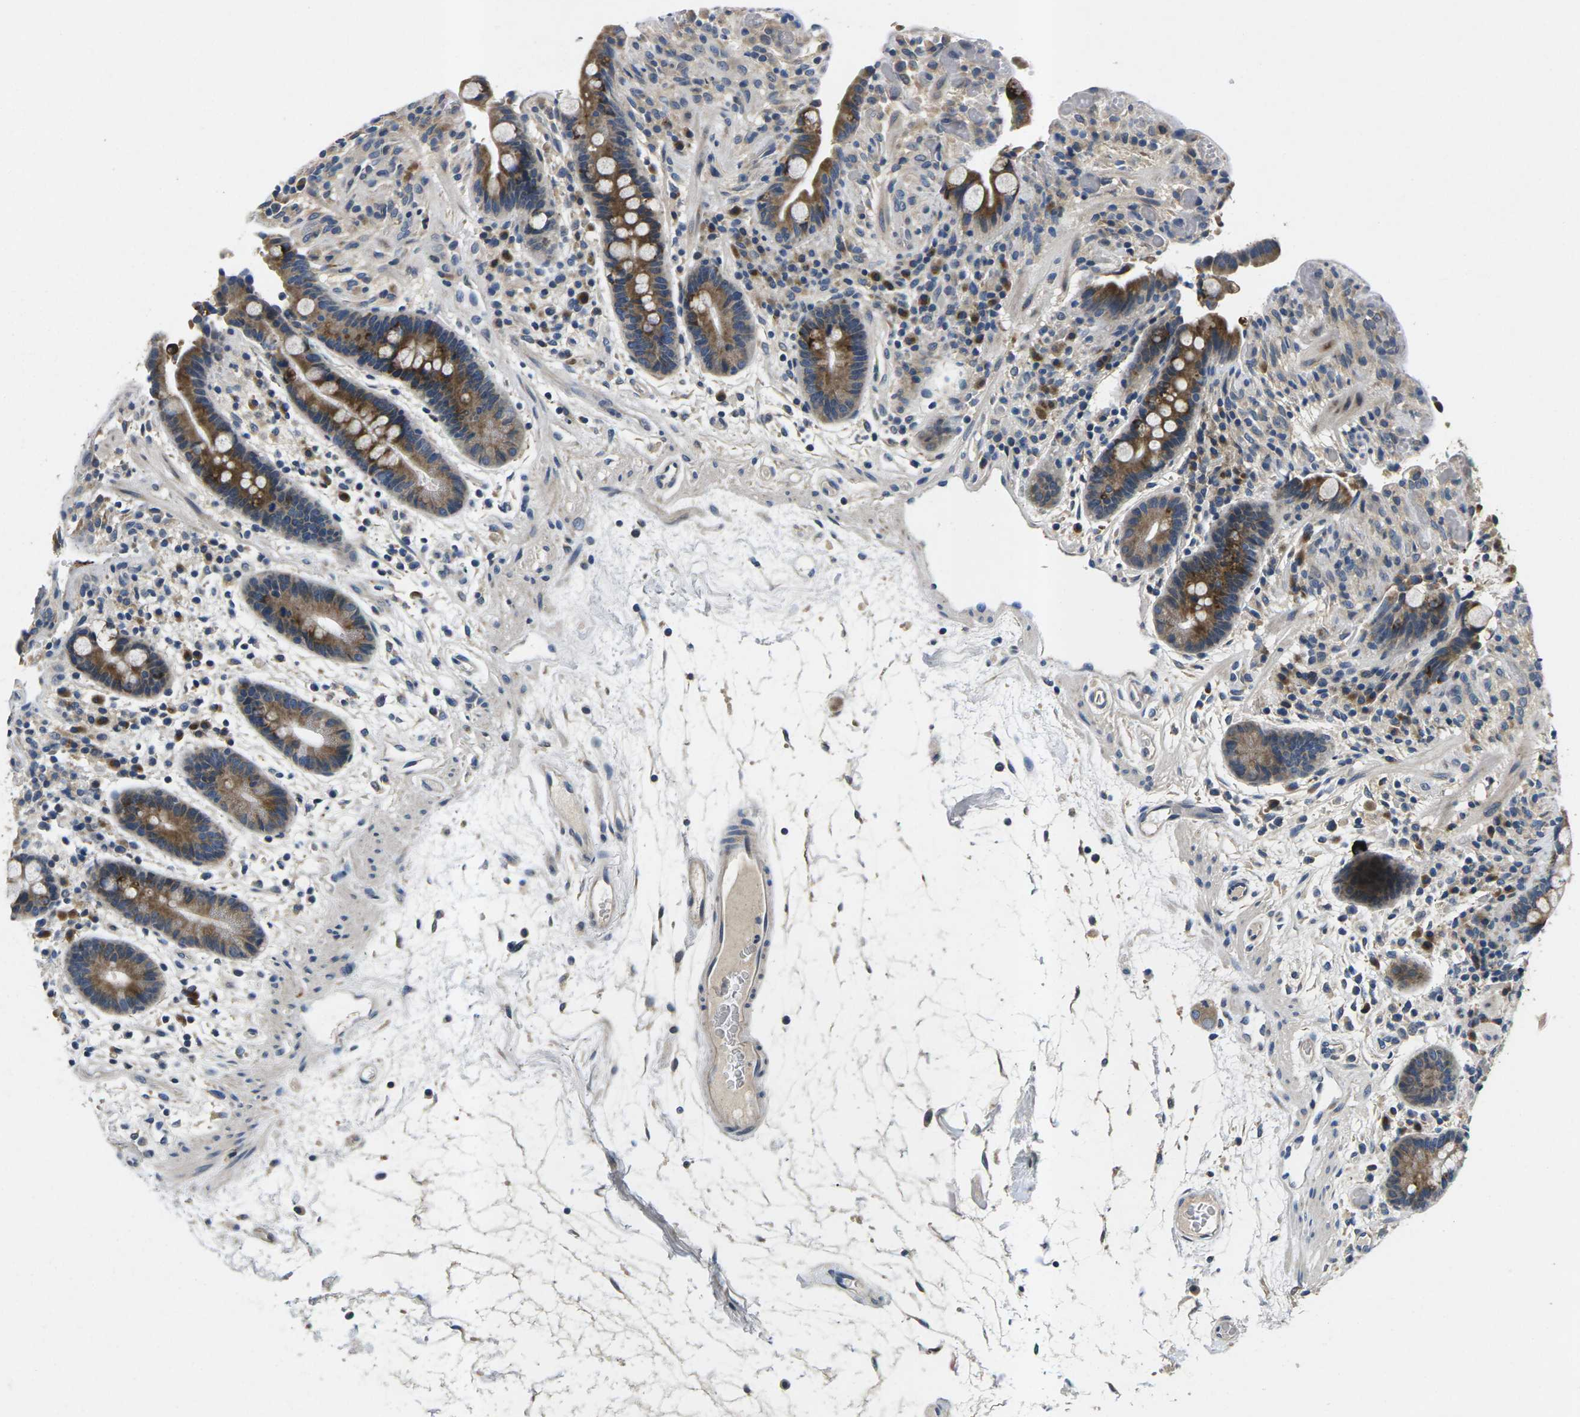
{"staining": {"intensity": "negative", "quantity": "none", "location": "none"}, "tissue": "colon", "cell_type": "Endothelial cells", "image_type": "normal", "snomed": [{"axis": "morphology", "description": "Normal tissue, NOS"}, {"axis": "topography", "description": "Colon"}], "caption": "The immunohistochemistry (IHC) photomicrograph has no significant staining in endothelial cells of colon. (DAB (3,3'-diaminobenzidine) IHC with hematoxylin counter stain).", "gene": "ERGIC3", "patient": {"sex": "male", "age": 73}}